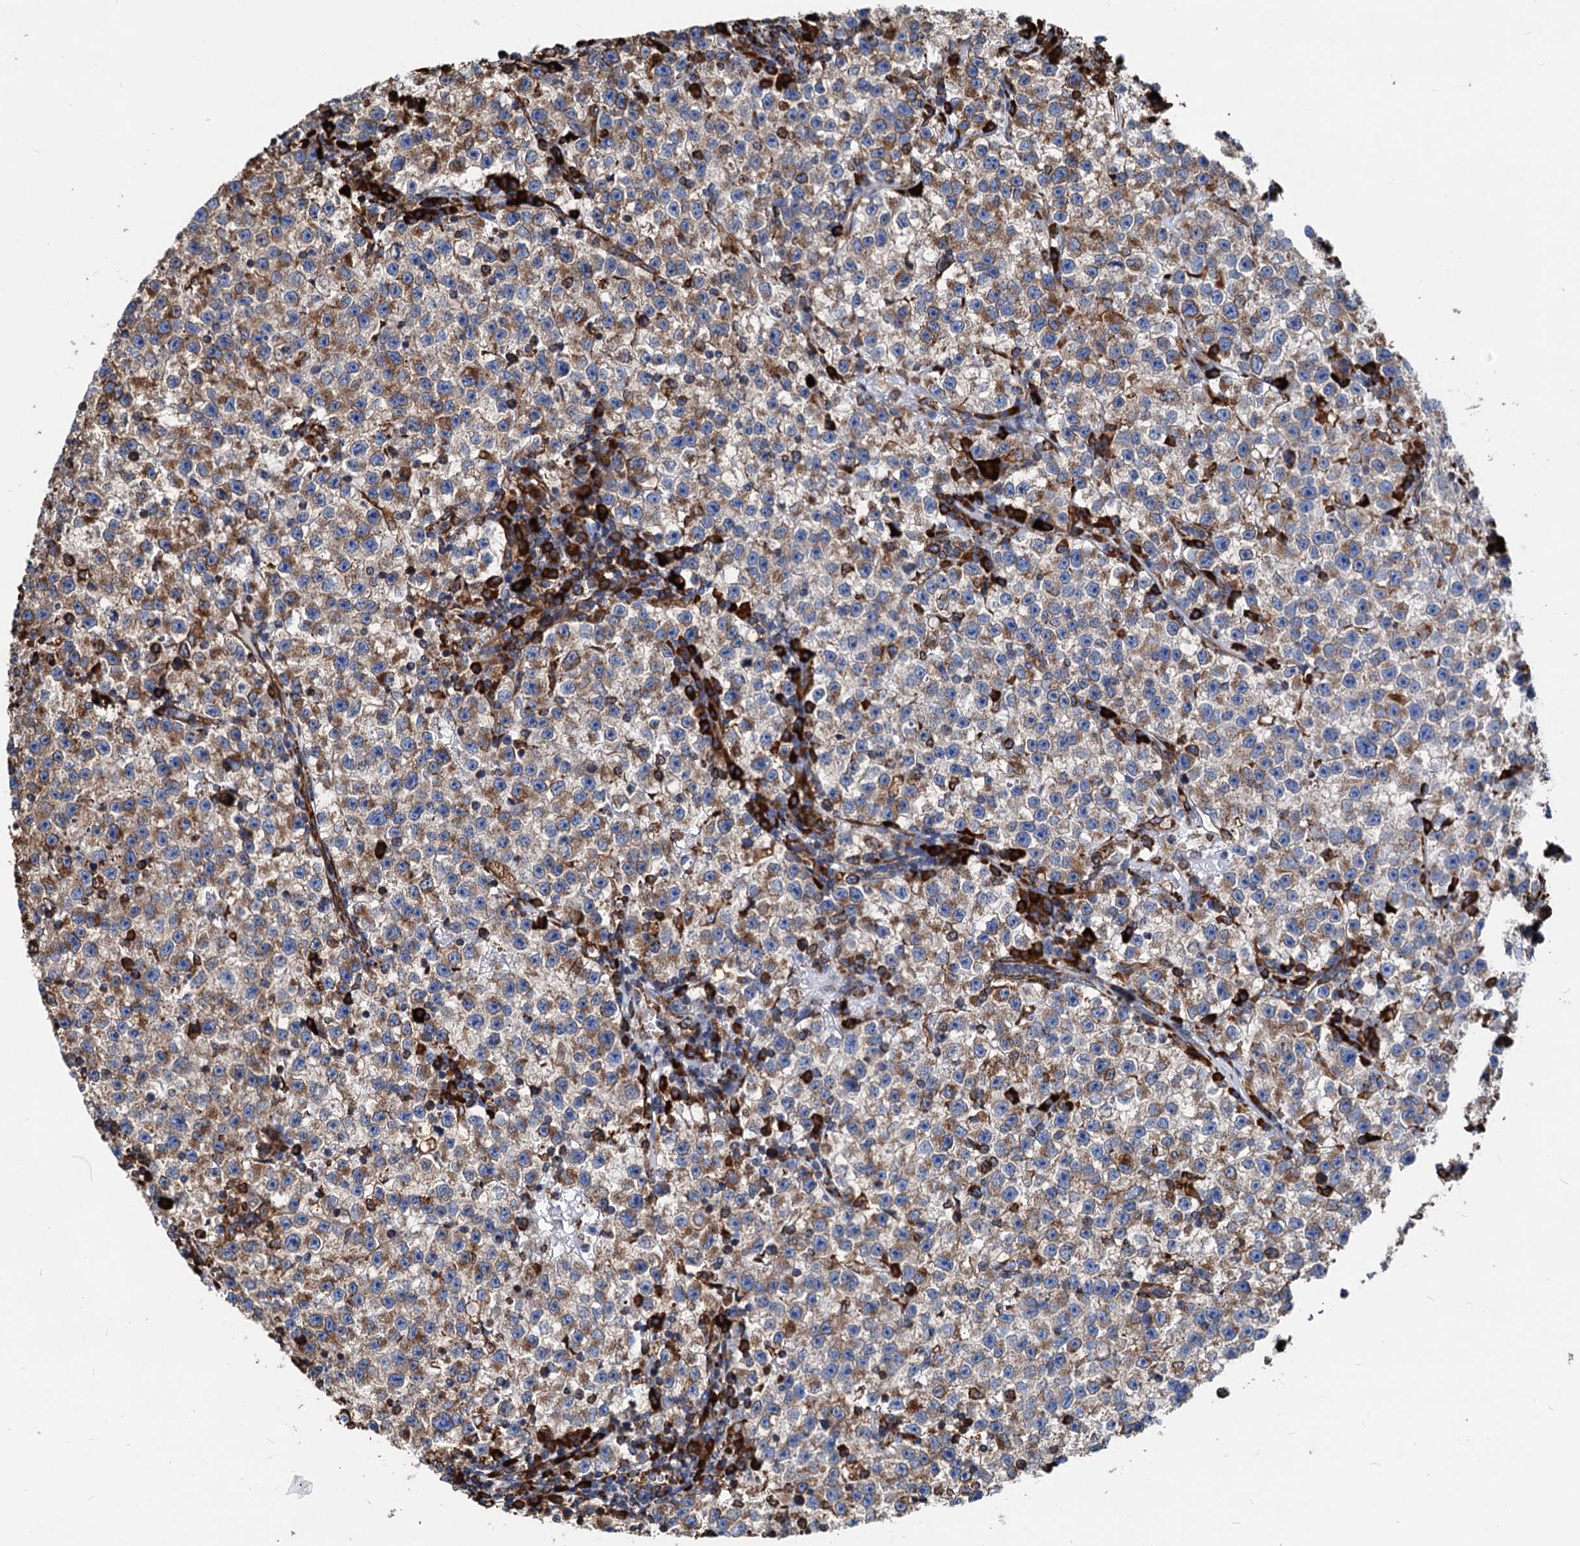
{"staining": {"intensity": "moderate", "quantity": "25%-75%", "location": "cytoplasmic/membranous"}, "tissue": "testis cancer", "cell_type": "Tumor cells", "image_type": "cancer", "snomed": [{"axis": "morphology", "description": "Seminoma, NOS"}, {"axis": "topography", "description": "Testis"}], "caption": "Protein staining shows moderate cytoplasmic/membranous expression in approximately 25%-75% of tumor cells in seminoma (testis).", "gene": "HSPA5", "patient": {"sex": "male", "age": 22}}